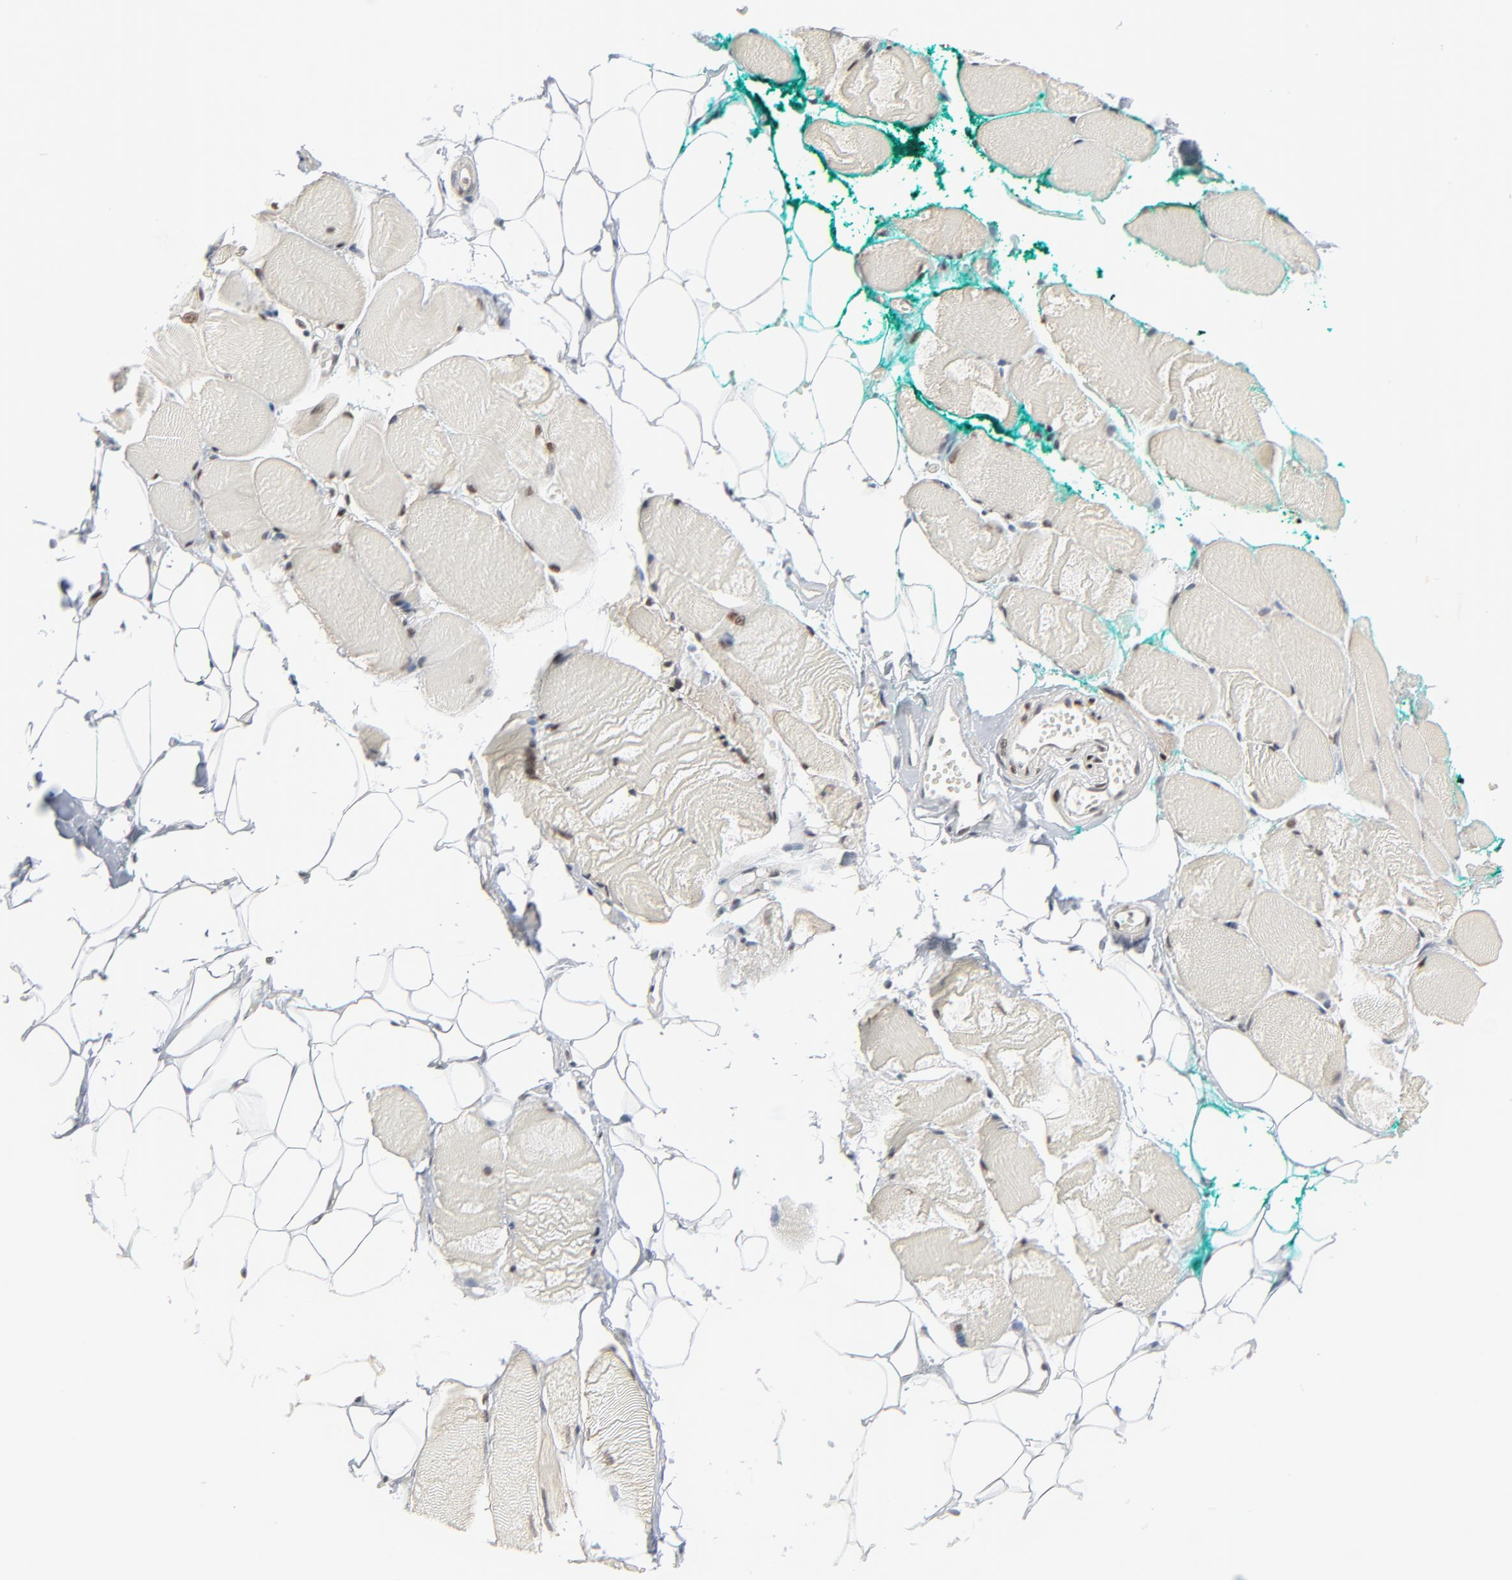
{"staining": {"intensity": "strong", "quantity": ">75%", "location": "nuclear"}, "tissue": "skeletal muscle", "cell_type": "Myocytes", "image_type": "normal", "snomed": [{"axis": "morphology", "description": "Normal tissue, NOS"}, {"axis": "topography", "description": "Skeletal muscle"}, {"axis": "topography", "description": "Peripheral nerve tissue"}], "caption": "Immunohistochemical staining of unremarkable skeletal muscle demonstrates high levels of strong nuclear staining in approximately >75% of myocytes.", "gene": "CUX1", "patient": {"sex": "female", "age": 84}}